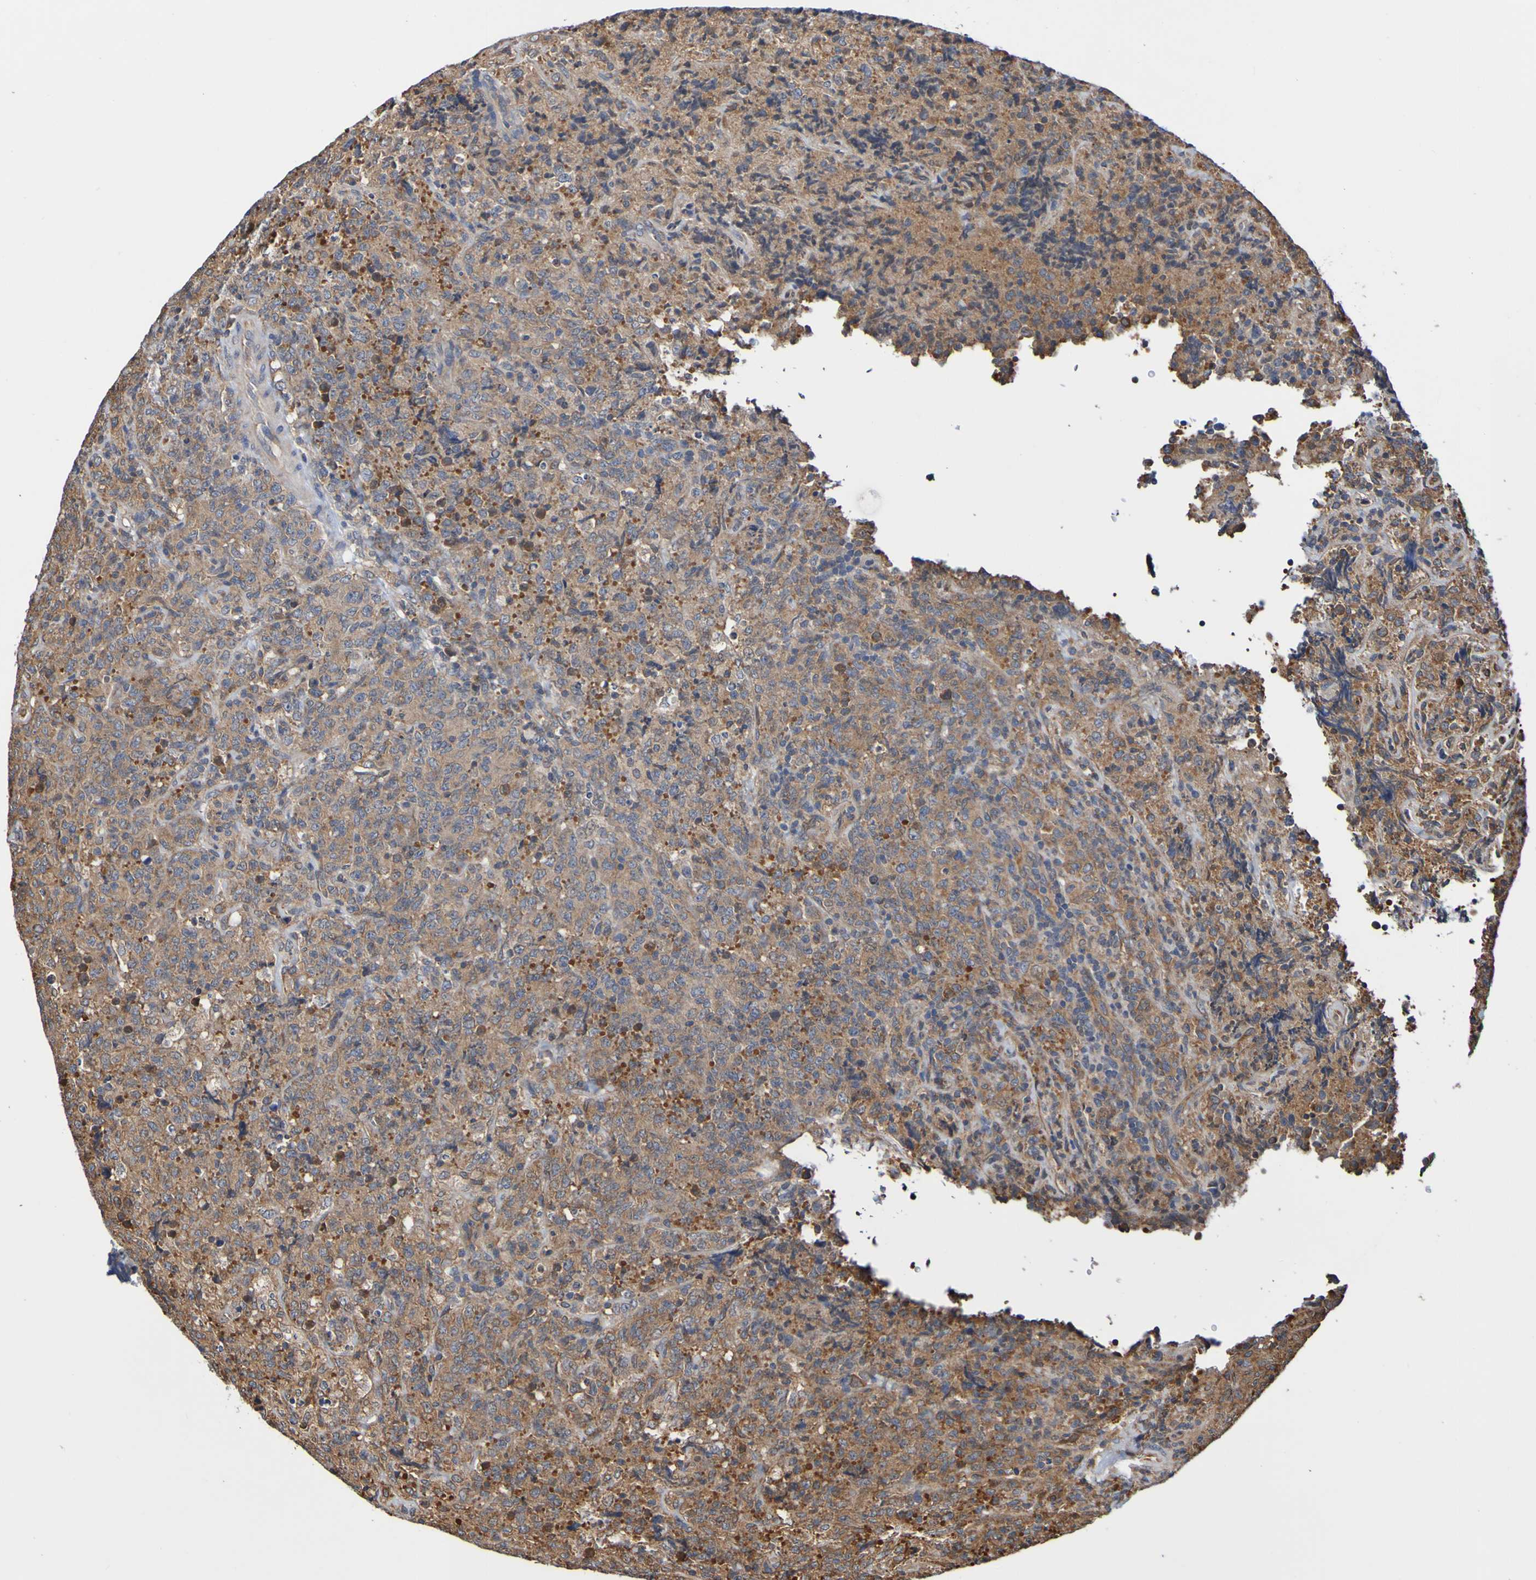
{"staining": {"intensity": "weak", "quantity": ">75%", "location": "cytoplasmic/membranous"}, "tissue": "lymphoma", "cell_type": "Tumor cells", "image_type": "cancer", "snomed": [{"axis": "morphology", "description": "Malignant lymphoma, non-Hodgkin's type, High grade"}, {"axis": "topography", "description": "Tonsil"}], "caption": "Immunohistochemistry (IHC) of human lymphoma exhibits low levels of weak cytoplasmic/membranous expression in approximately >75% of tumor cells.", "gene": "AXIN1", "patient": {"sex": "female", "age": 36}}